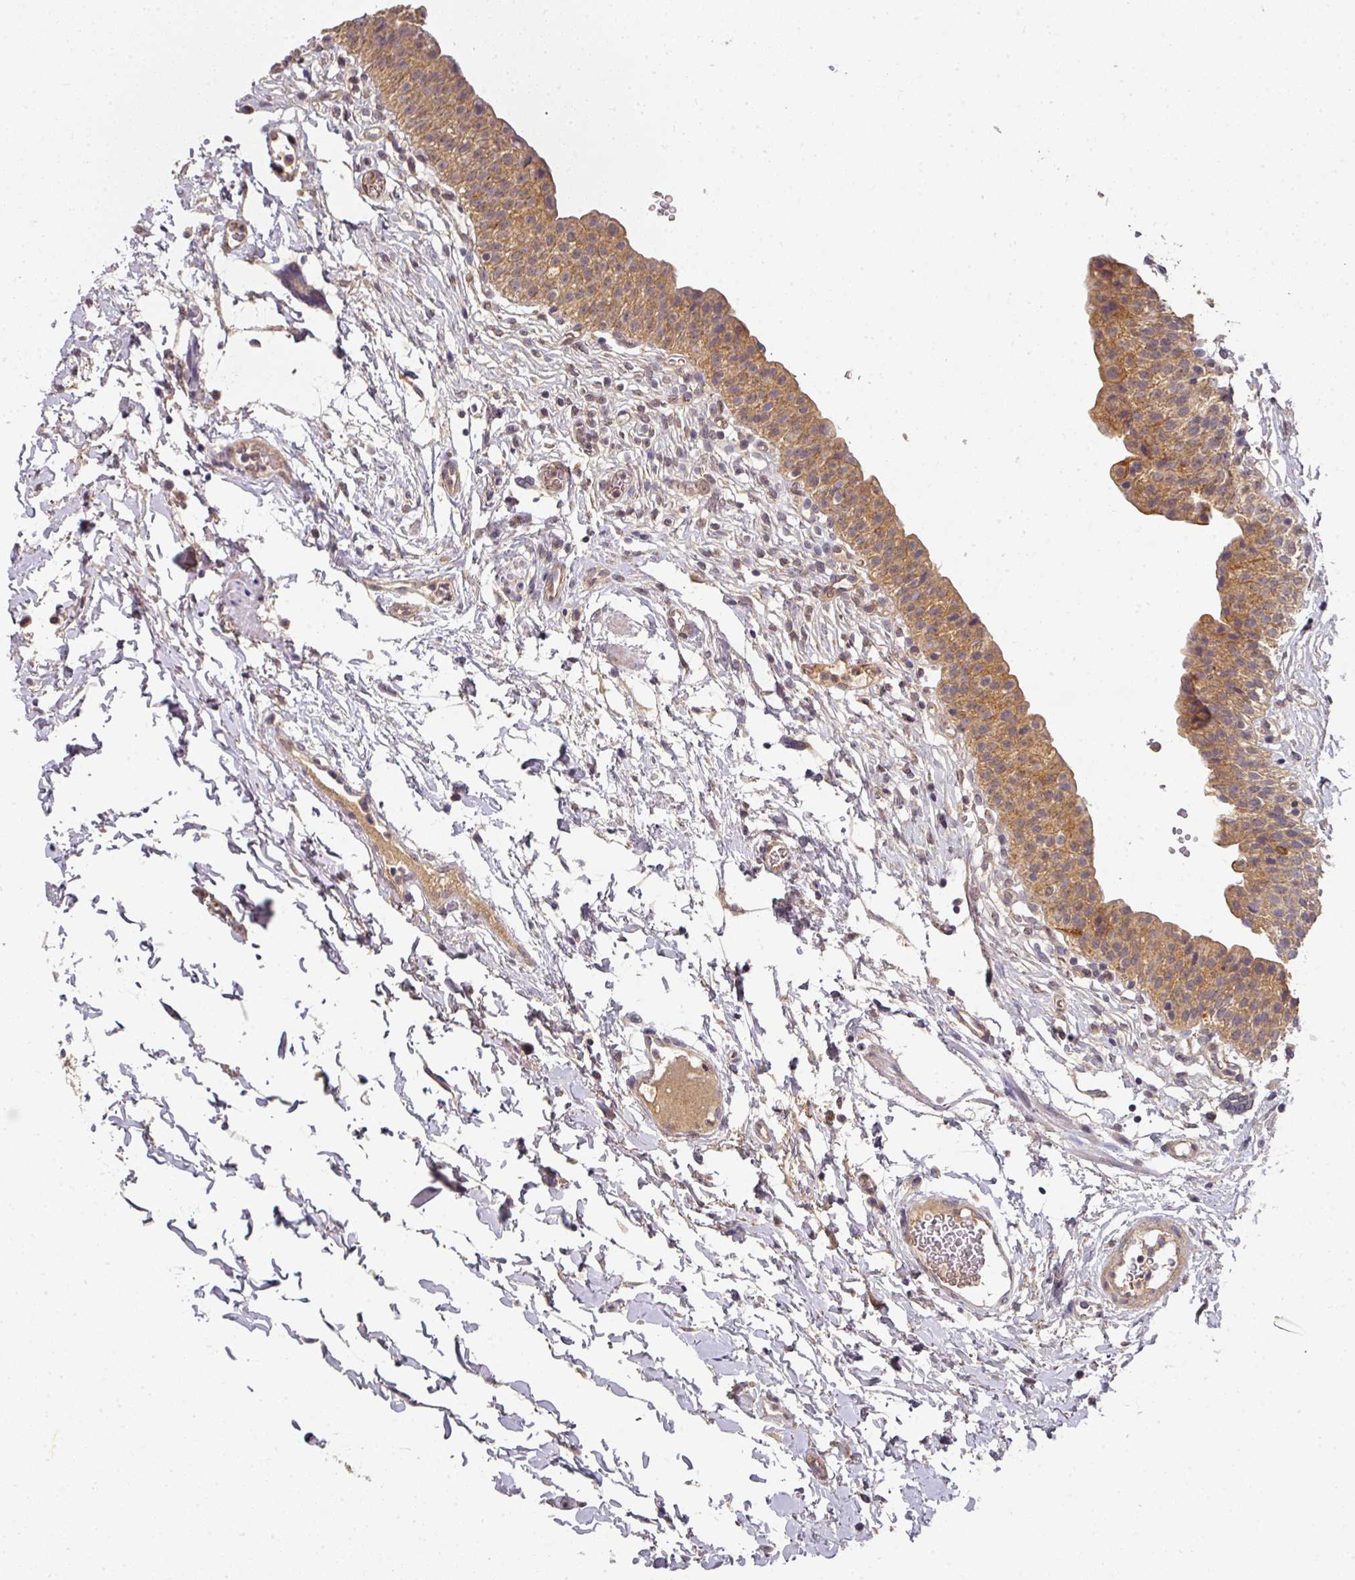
{"staining": {"intensity": "moderate", "quantity": ">75%", "location": "cytoplasmic/membranous"}, "tissue": "urinary bladder", "cell_type": "Urothelial cells", "image_type": "normal", "snomed": [{"axis": "morphology", "description": "Normal tissue, NOS"}, {"axis": "topography", "description": "Urinary bladder"}, {"axis": "topography", "description": "Peripheral nerve tissue"}], "caption": "Immunohistochemical staining of normal human urinary bladder shows moderate cytoplasmic/membranous protein positivity in approximately >75% of urothelial cells. Using DAB (brown) and hematoxylin (blue) stains, captured at high magnification using brightfield microscopy.", "gene": "EXTL3", "patient": {"sex": "male", "age": 55}}